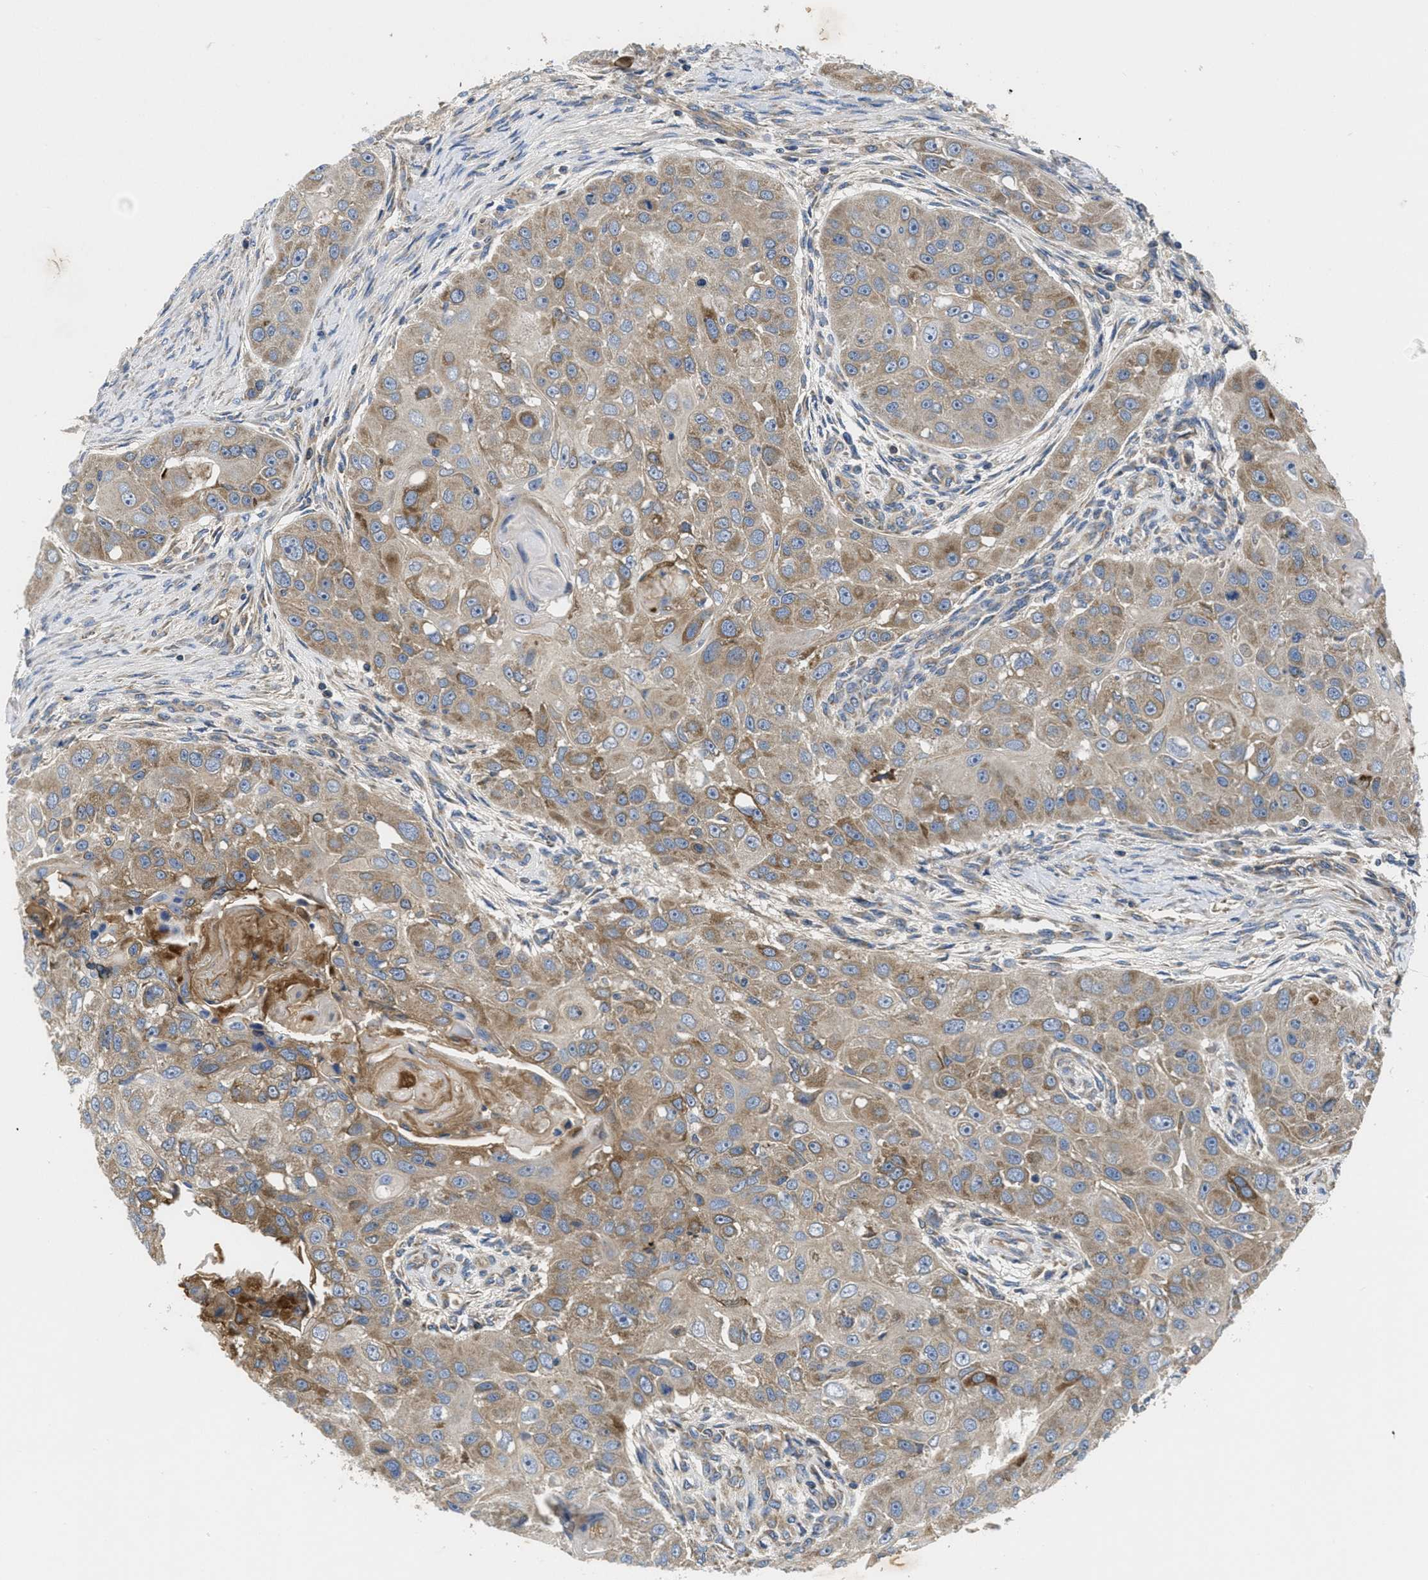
{"staining": {"intensity": "weak", "quantity": ">75%", "location": "cytoplasmic/membranous"}, "tissue": "head and neck cancer", "cell_type": "Tumor cells", "image_type": "cancer", "snomed": [{"axis": "morphology", "description": "Normal tissue, NOS"}, {"axis": "morphology", "description": "Squamous cell carcinoma, NOS"}, {"axis": "topography", "description": "Skeletal muscle"}, {"axis": "topography", "description": "Head-Neck"}], "caption": "There is low levels of weak cytoplasmic/membranous positivity in tumor cells of head and neck cancer, as demonstrated by immunohistochemical staining (brown color).", "gene": "GALK1", "patient": {"sex": "male", "age": 51}}